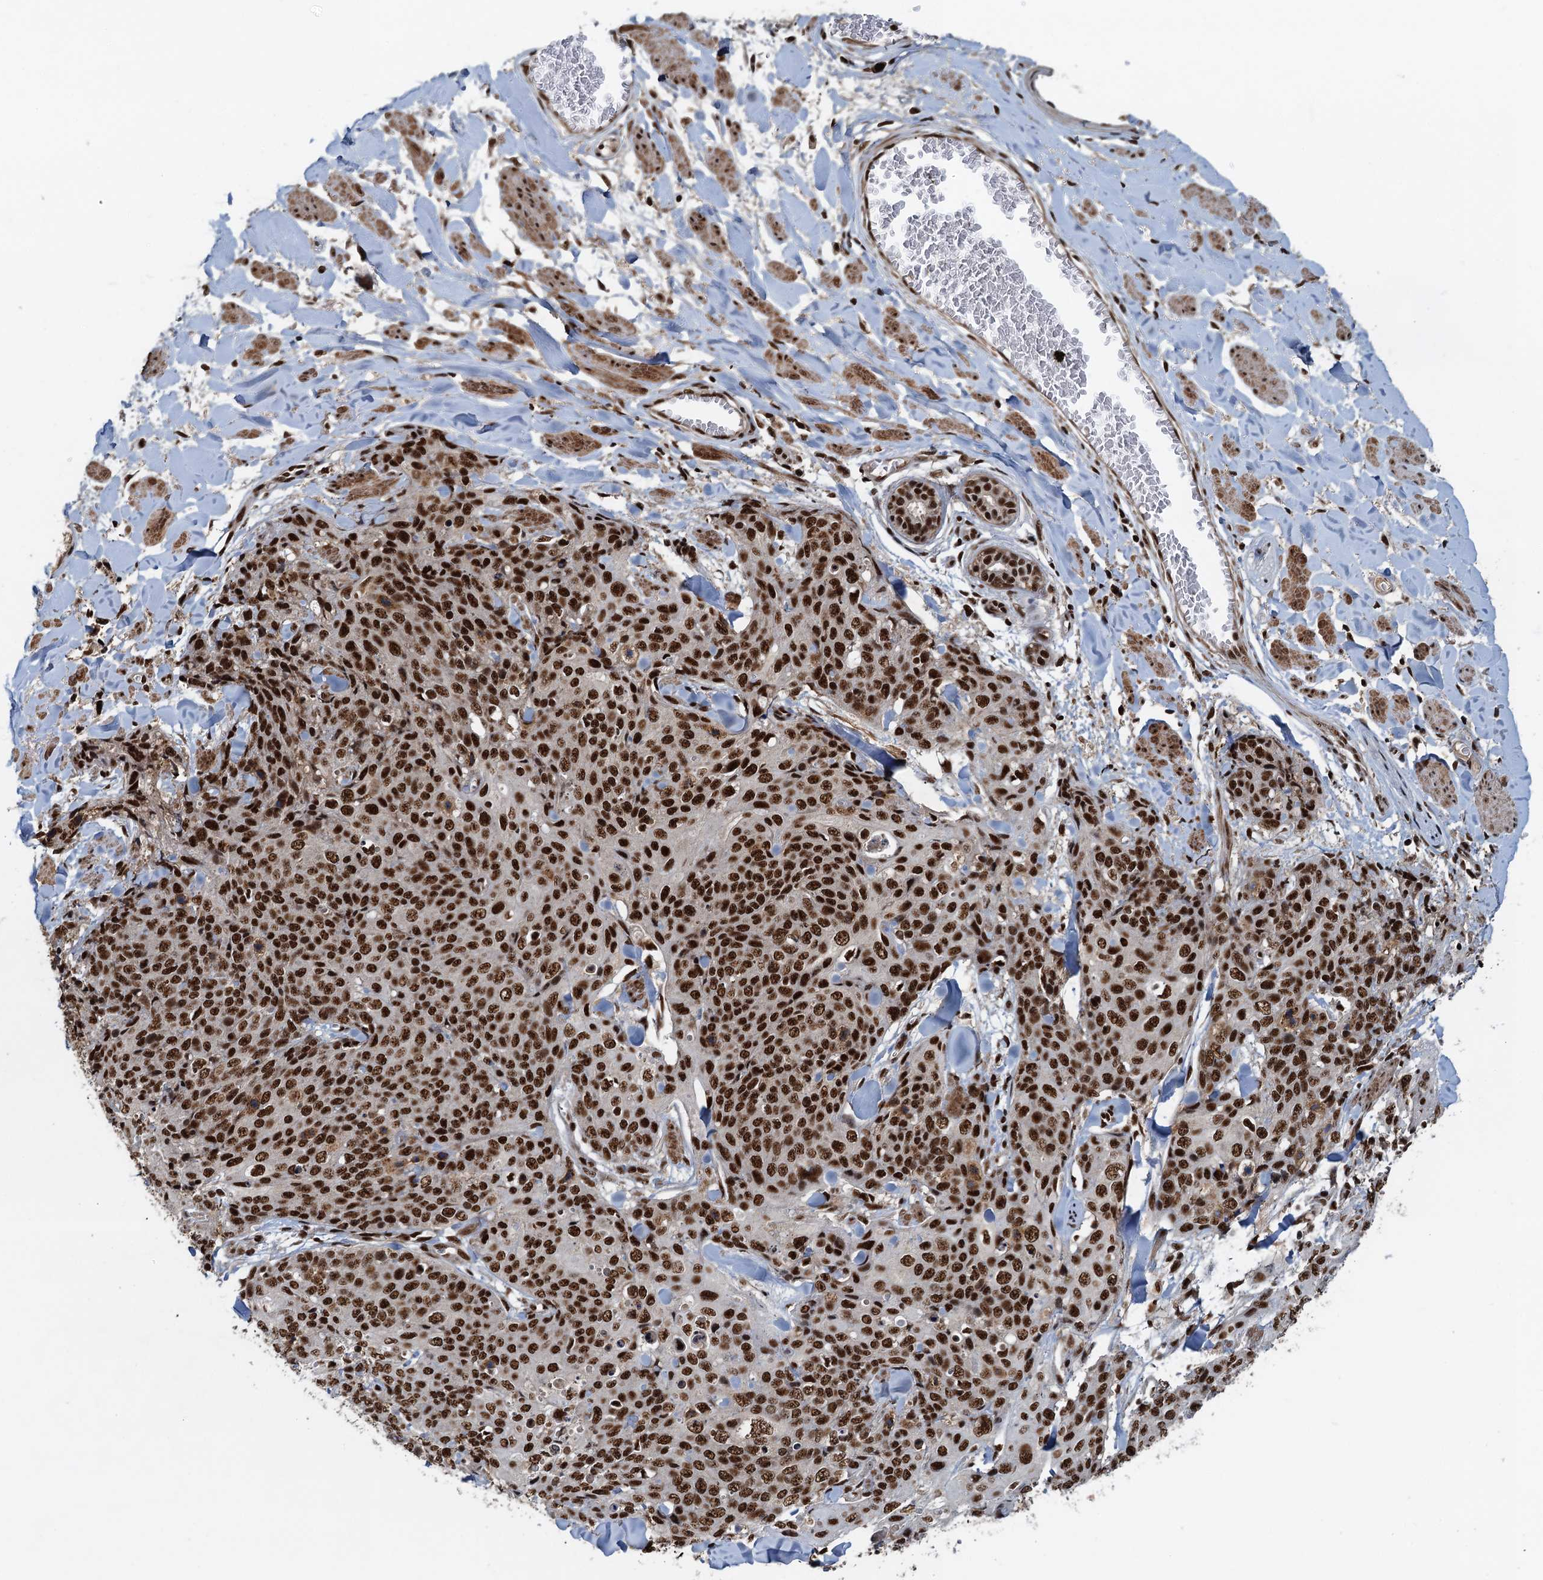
{"staining": {"intensity": "strong", "quantity": ">75%", "location": "nuclear"}, "tissue": "skin cancer", "cell_type": "Tumor cells", "image_type": "cancer", "snomed": [{"axis": "morphology", "description": "Squamous cell carcinoma, NOS"}, {"axis": "topography", "description": "Skin"}, {"axis": "topography", "description": "Vulva"}], "caption": "A histopathology image of skin squamous cell carcinoma stained for a protein demonstrates strong nuclear brown staining in tumor cells. Immunohistochemistry (ihc) stains the protein in brown and the nuclei are stained blue.", "gene": "ZC3H18", "patient": {"sex": "female", "age": 85}}